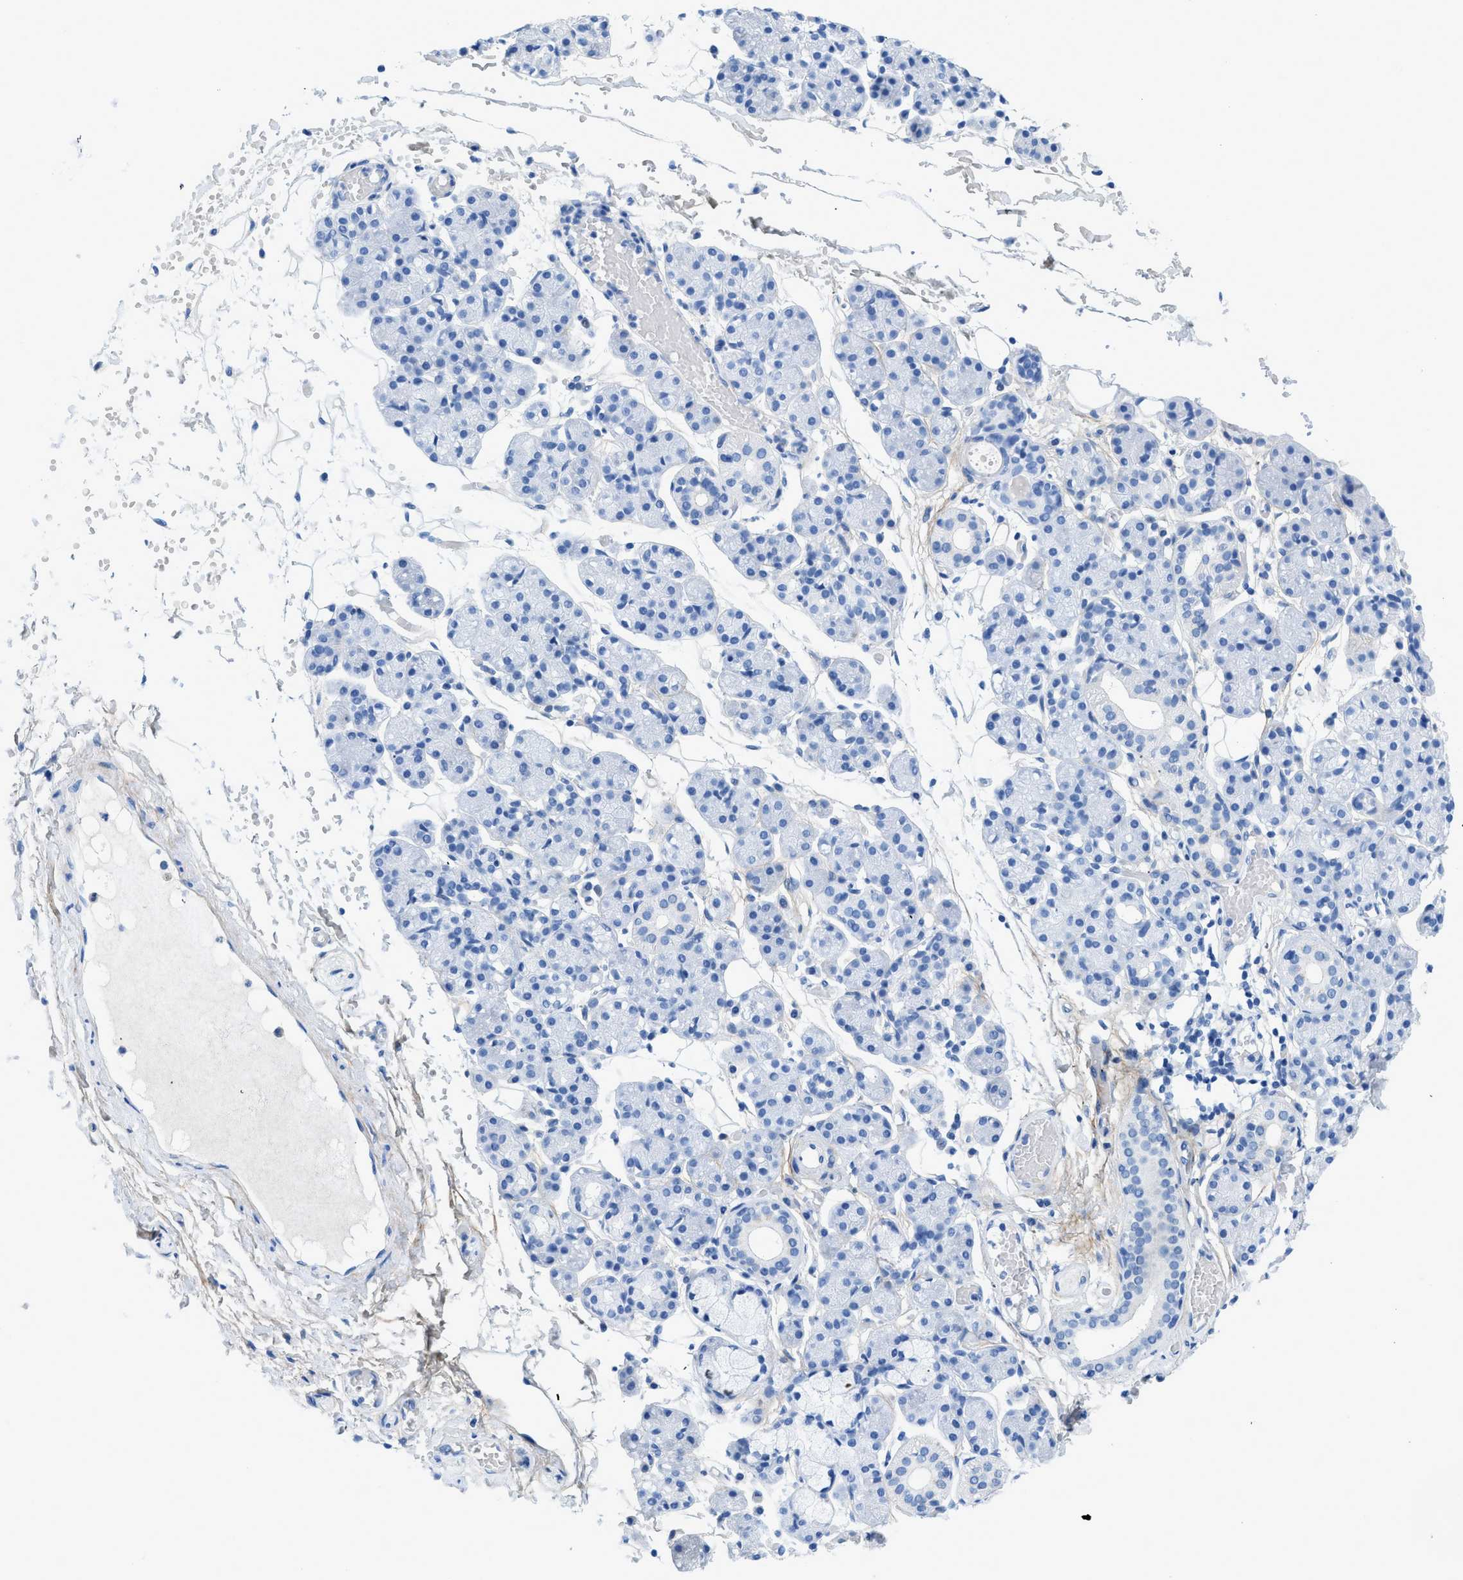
{"staining": {"intensity": "negative", "quantity": "none", "location": "none"}, "tissue": "salivary gland", "cell_type": "Glandular cells", "image_type": "normal", "snomed": [{"axis": "morphology", "description": "Normal tissue, NOS"}, {"axis": "topography", "description": "Salivary gland"}], "caption": "Immunohistochemistry histopathology image of benign salivary gland: salivary gland stained with DAB (3,3'-diaminobenzidine) demonstrates no significant protein positivity in glandular cells.", "gene": "COL3A1", "patient": {"sex": "male", "age": 63}}